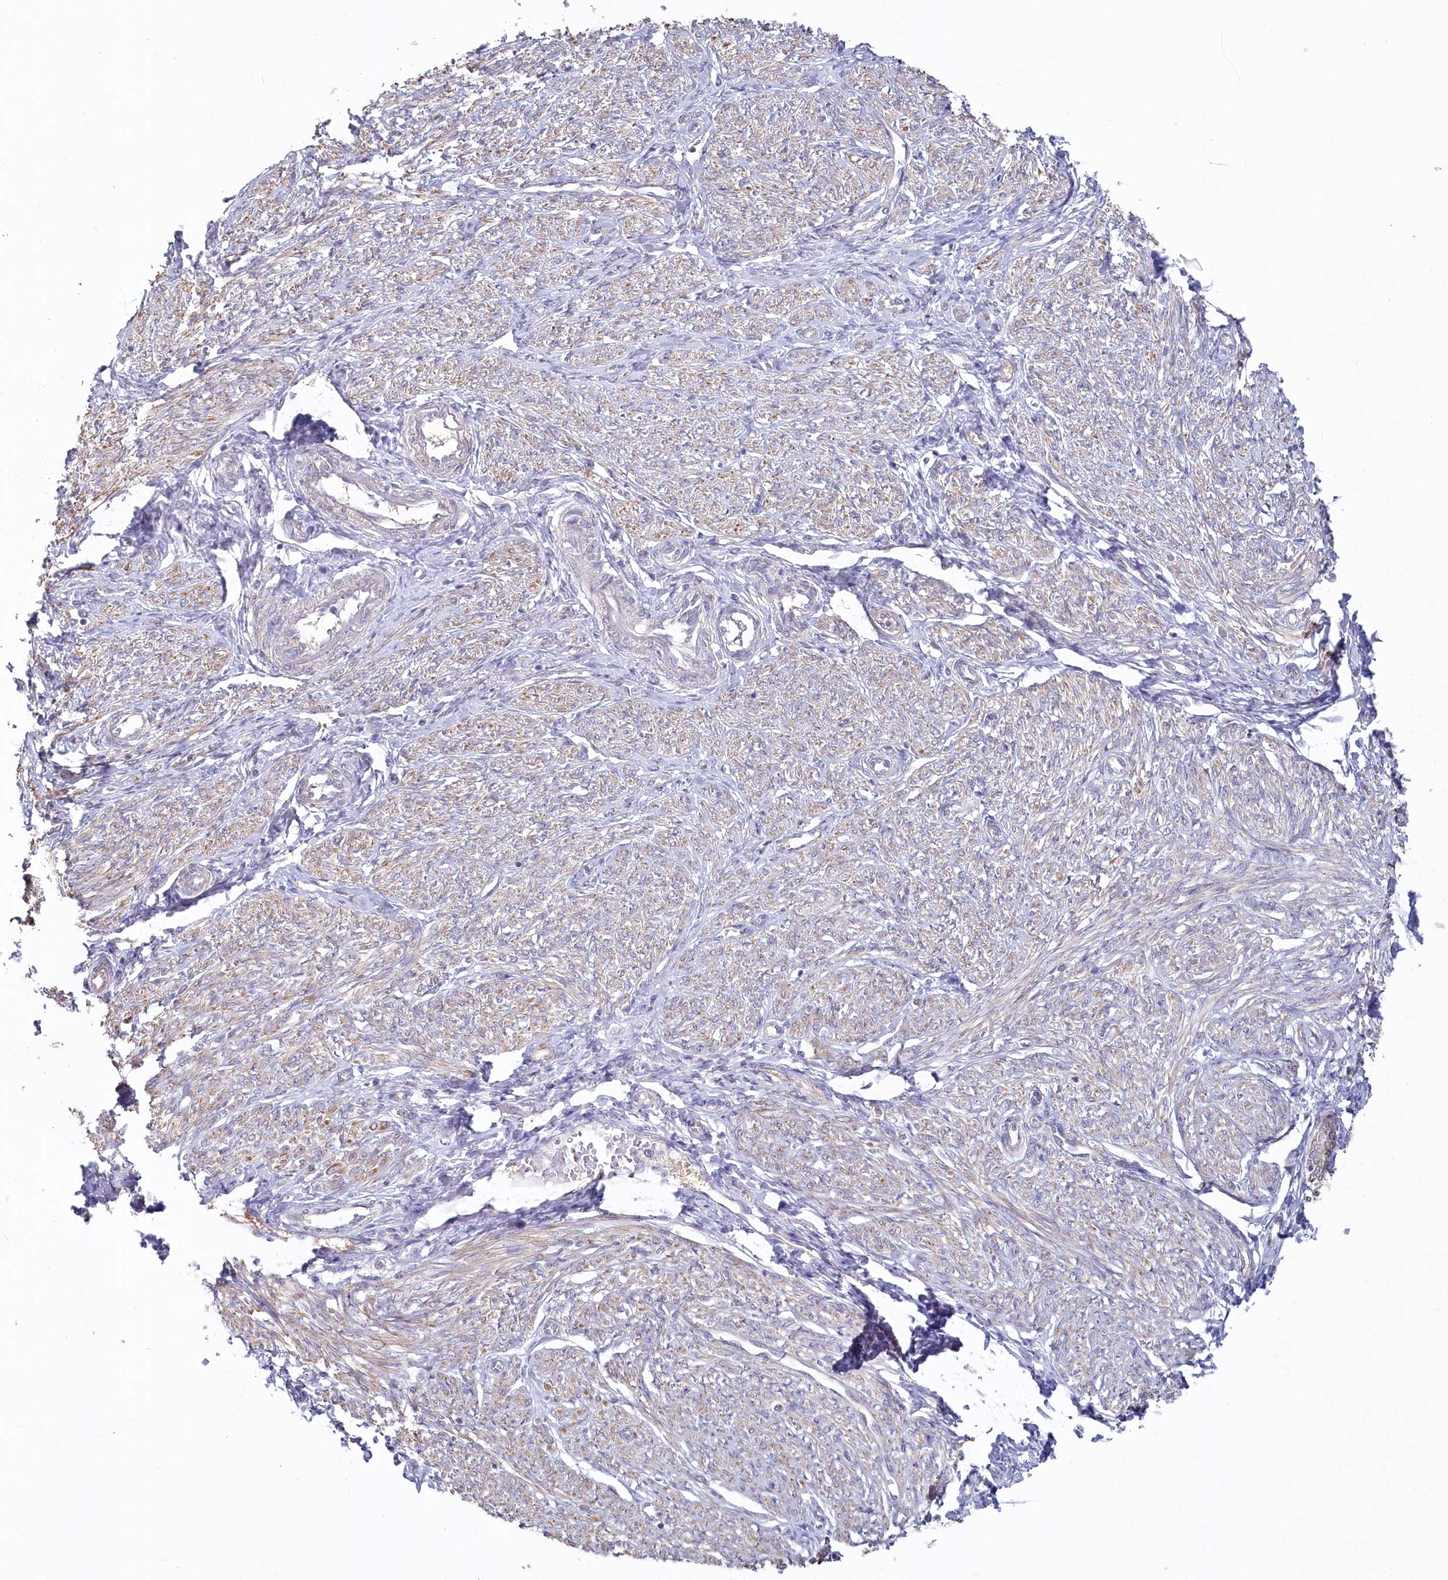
{"staining": {"intensity": "negative", "quantity": "none", "location": "none"}, "tissue": "endometrium", "cell_type": "Cells in endometrial stroma", "image_type": "normal", "snomed": [{"axis": "morphology", "description": "Normal tissue, NOS"}, {"axis": "topography", "description": "Endometrium"}], "caption": "This image is of normal endometrium stained with immunohistochemistry (IHC) to label a protein in brown with the nuclei are counter-stained blue. There is no expression in cells in endometrial stroma.", "gene": "AAMDC", "patient": {"sex": "female", "age": 72}}